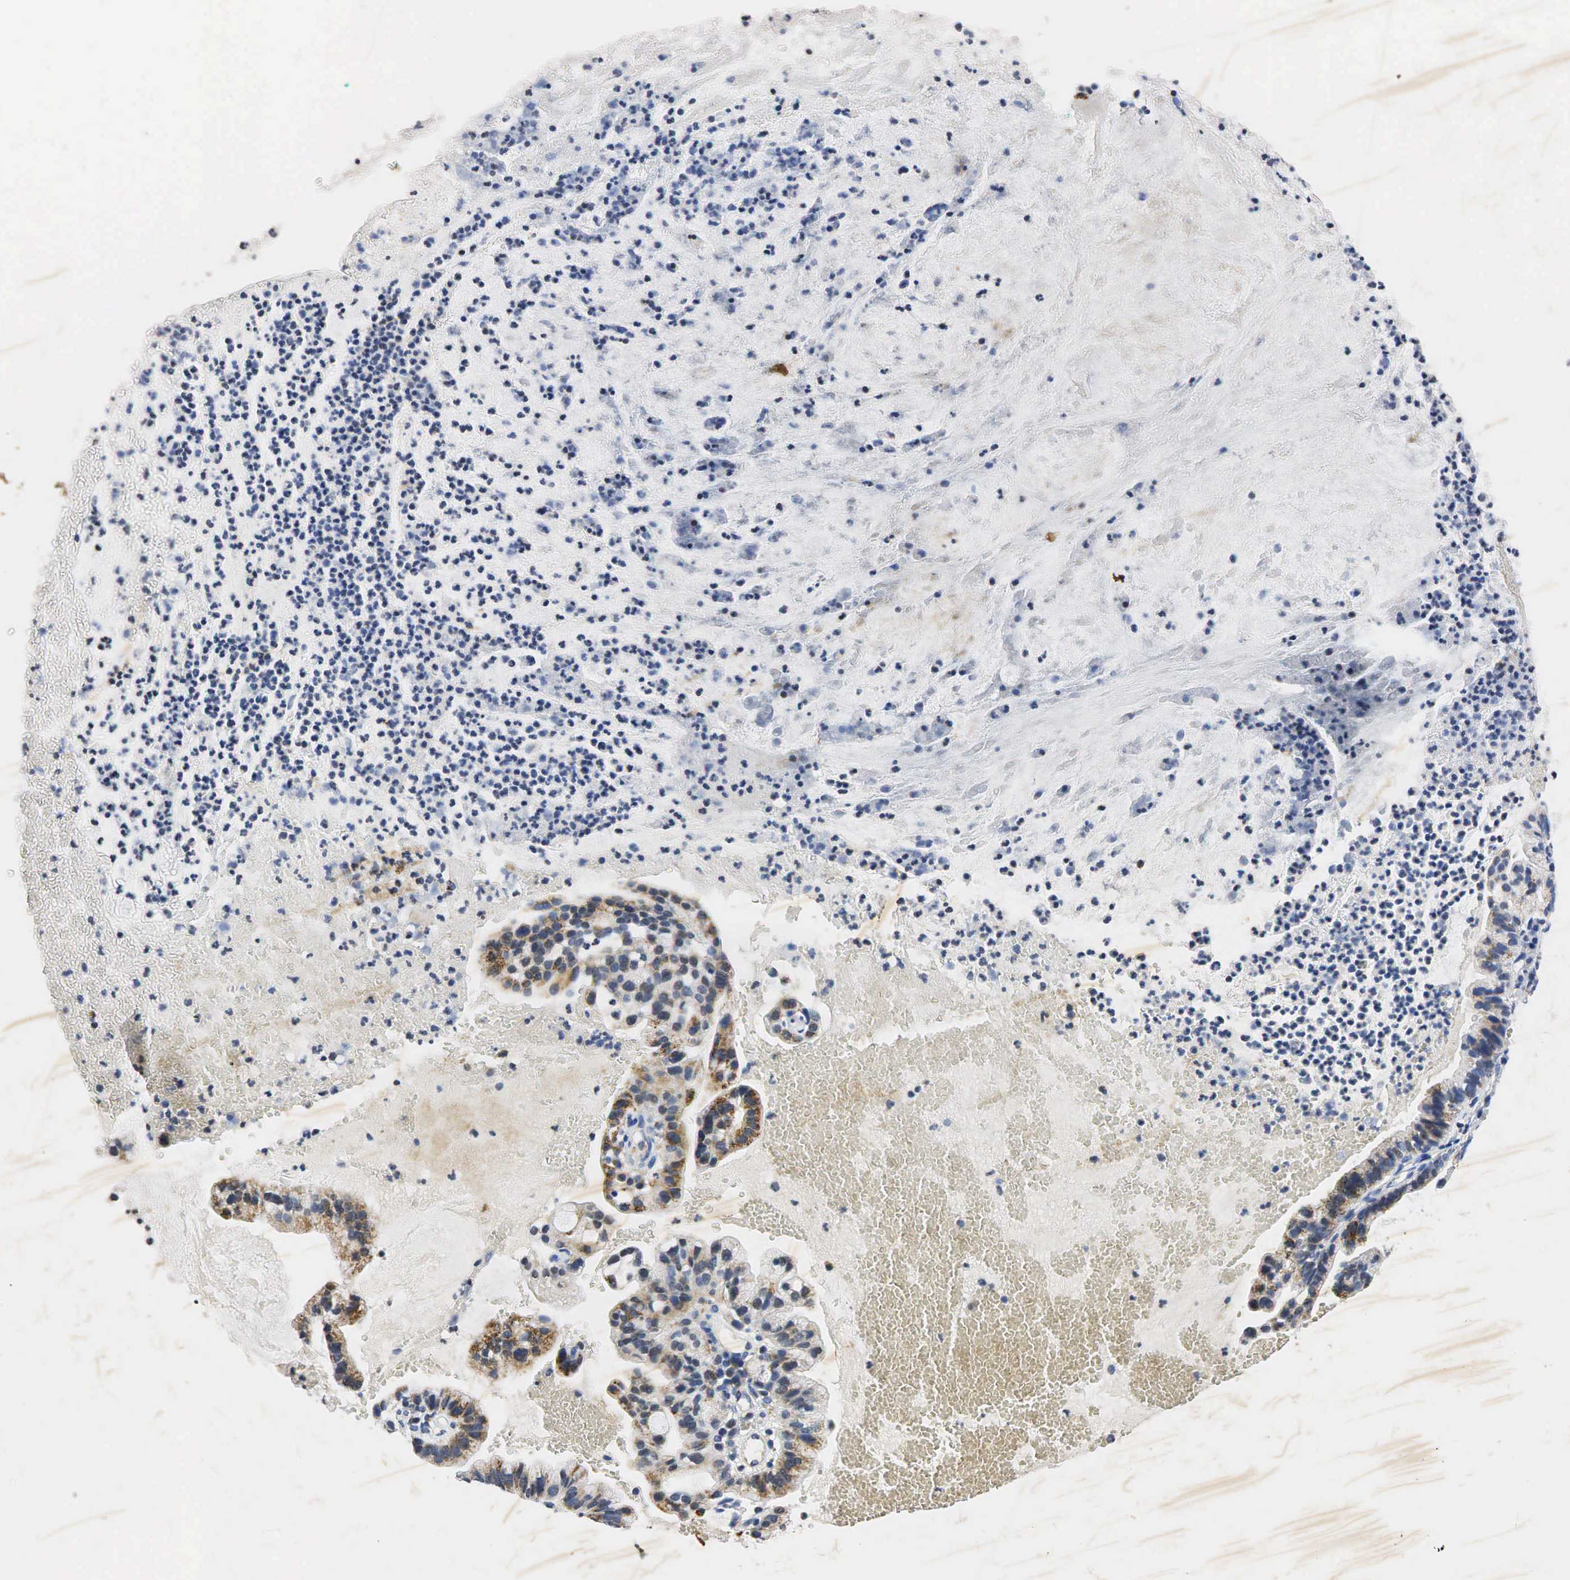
{"staining": {"intensity": "weak", "quantity": "25%-75%", "location": "cytoplasmic/membranous"}, "tissue": "cervical cancer", "cell_type": "Tumor cells", "image_type": "cancer", "snomed": [{"axis": "morphology", "description": "Adenocarcinoma, NOS"}, {"axis": "topography", "description": "Cervix"}], "caption": "The immunohistochemical stain shows weak cytoplasmic/membranous expression in tumor cells of cervical adenocarcinoma tissue.", "gene": "SYP", "patient": {"sex": "female", "age": 41}}